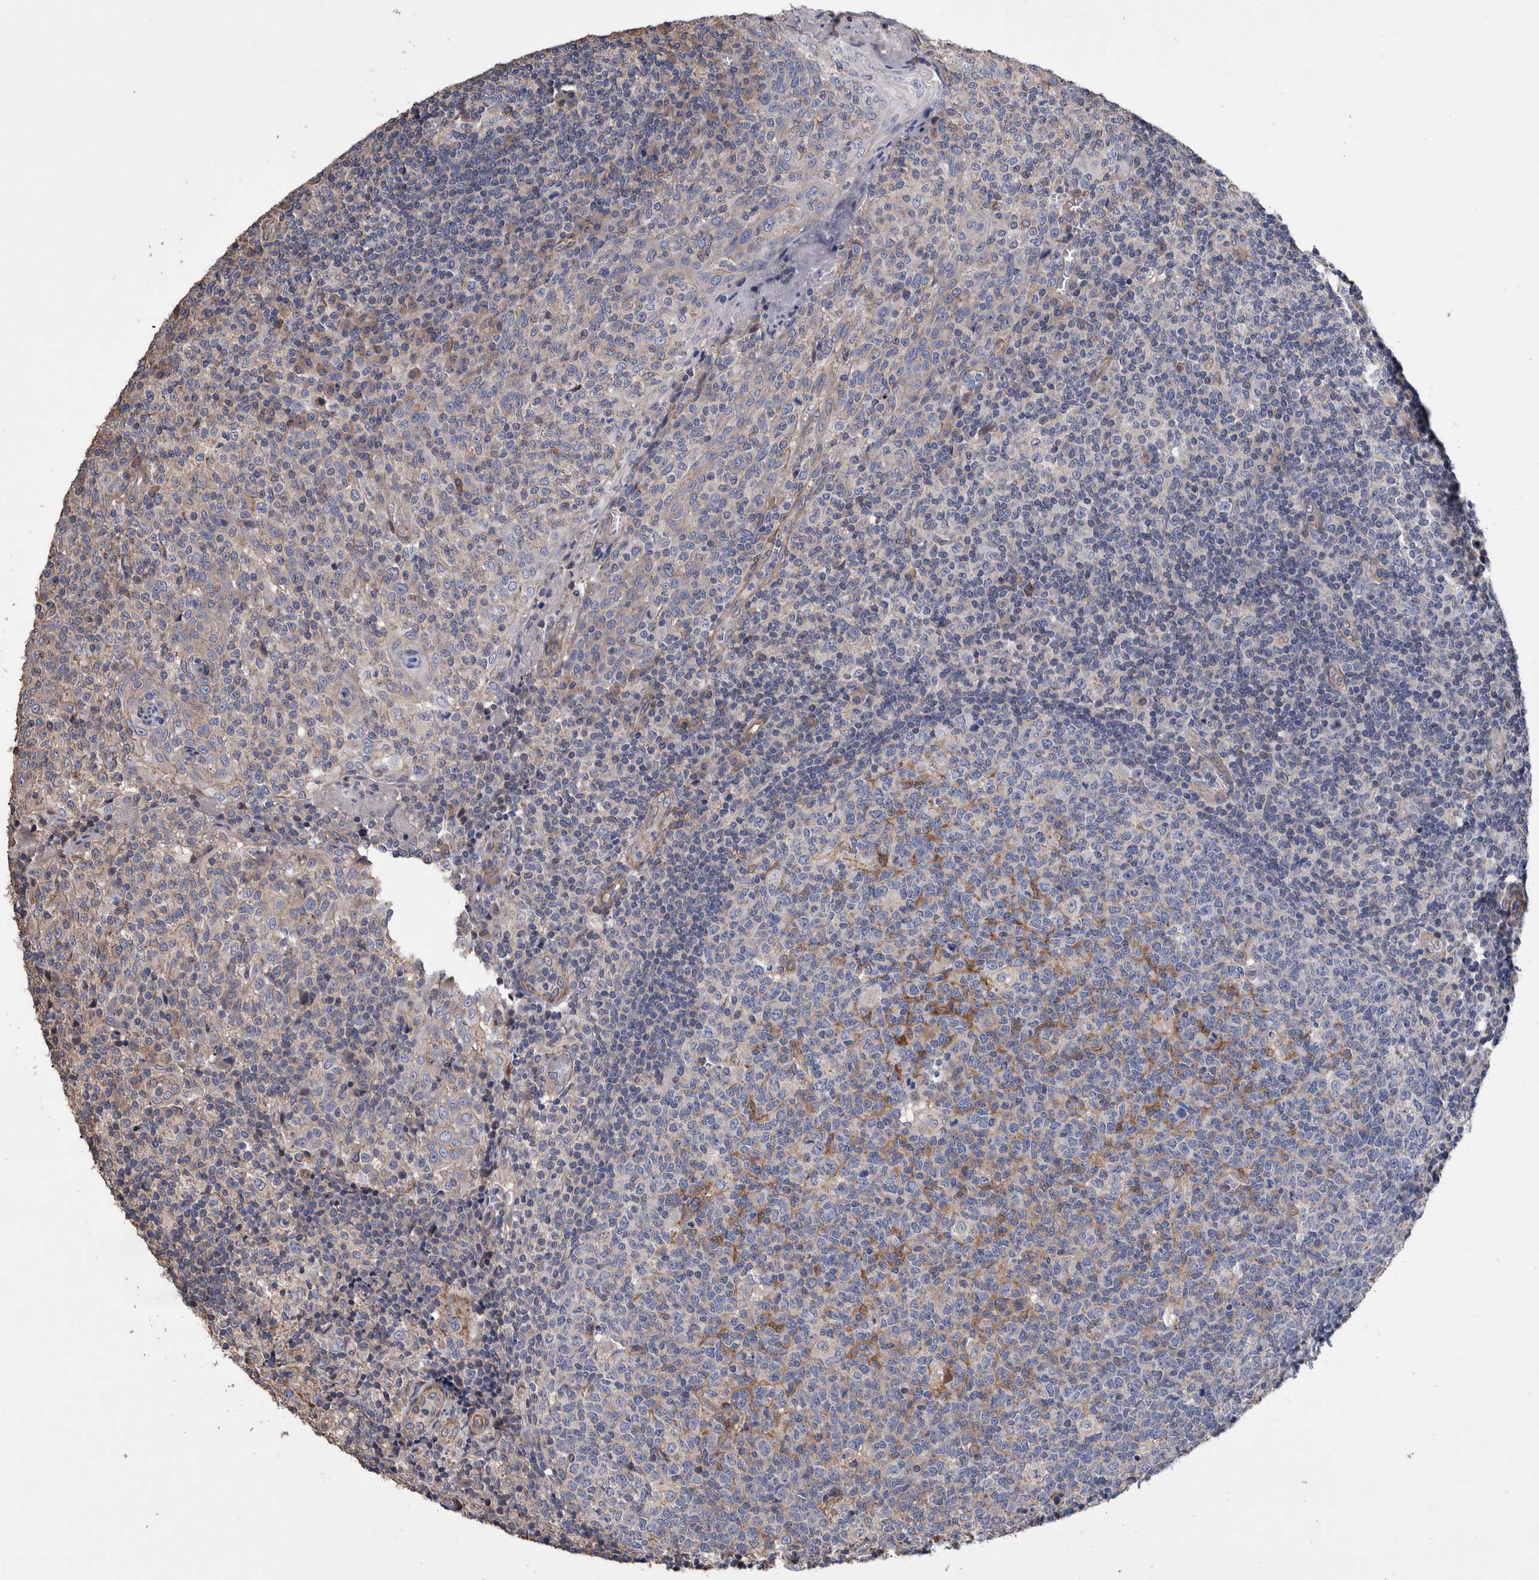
{"staining": {"intensity": "negative", "quantity": "none", "location": "none"}, "tissue": "tonsil", "cell_type": "Germinal center cells", "image_type": "normal", "snomed": [{"axis": "morphology", "description": "Normal tissue, NOS"}, {"axis": "topography", "description": "Tonsil"}], "caption": "DAB immunohistochemical staining of normal tonsil reveals no significant expression in germinal center cells.", "gene": "SLC45A4", "patient": {"sex": "female", "age": 19}}